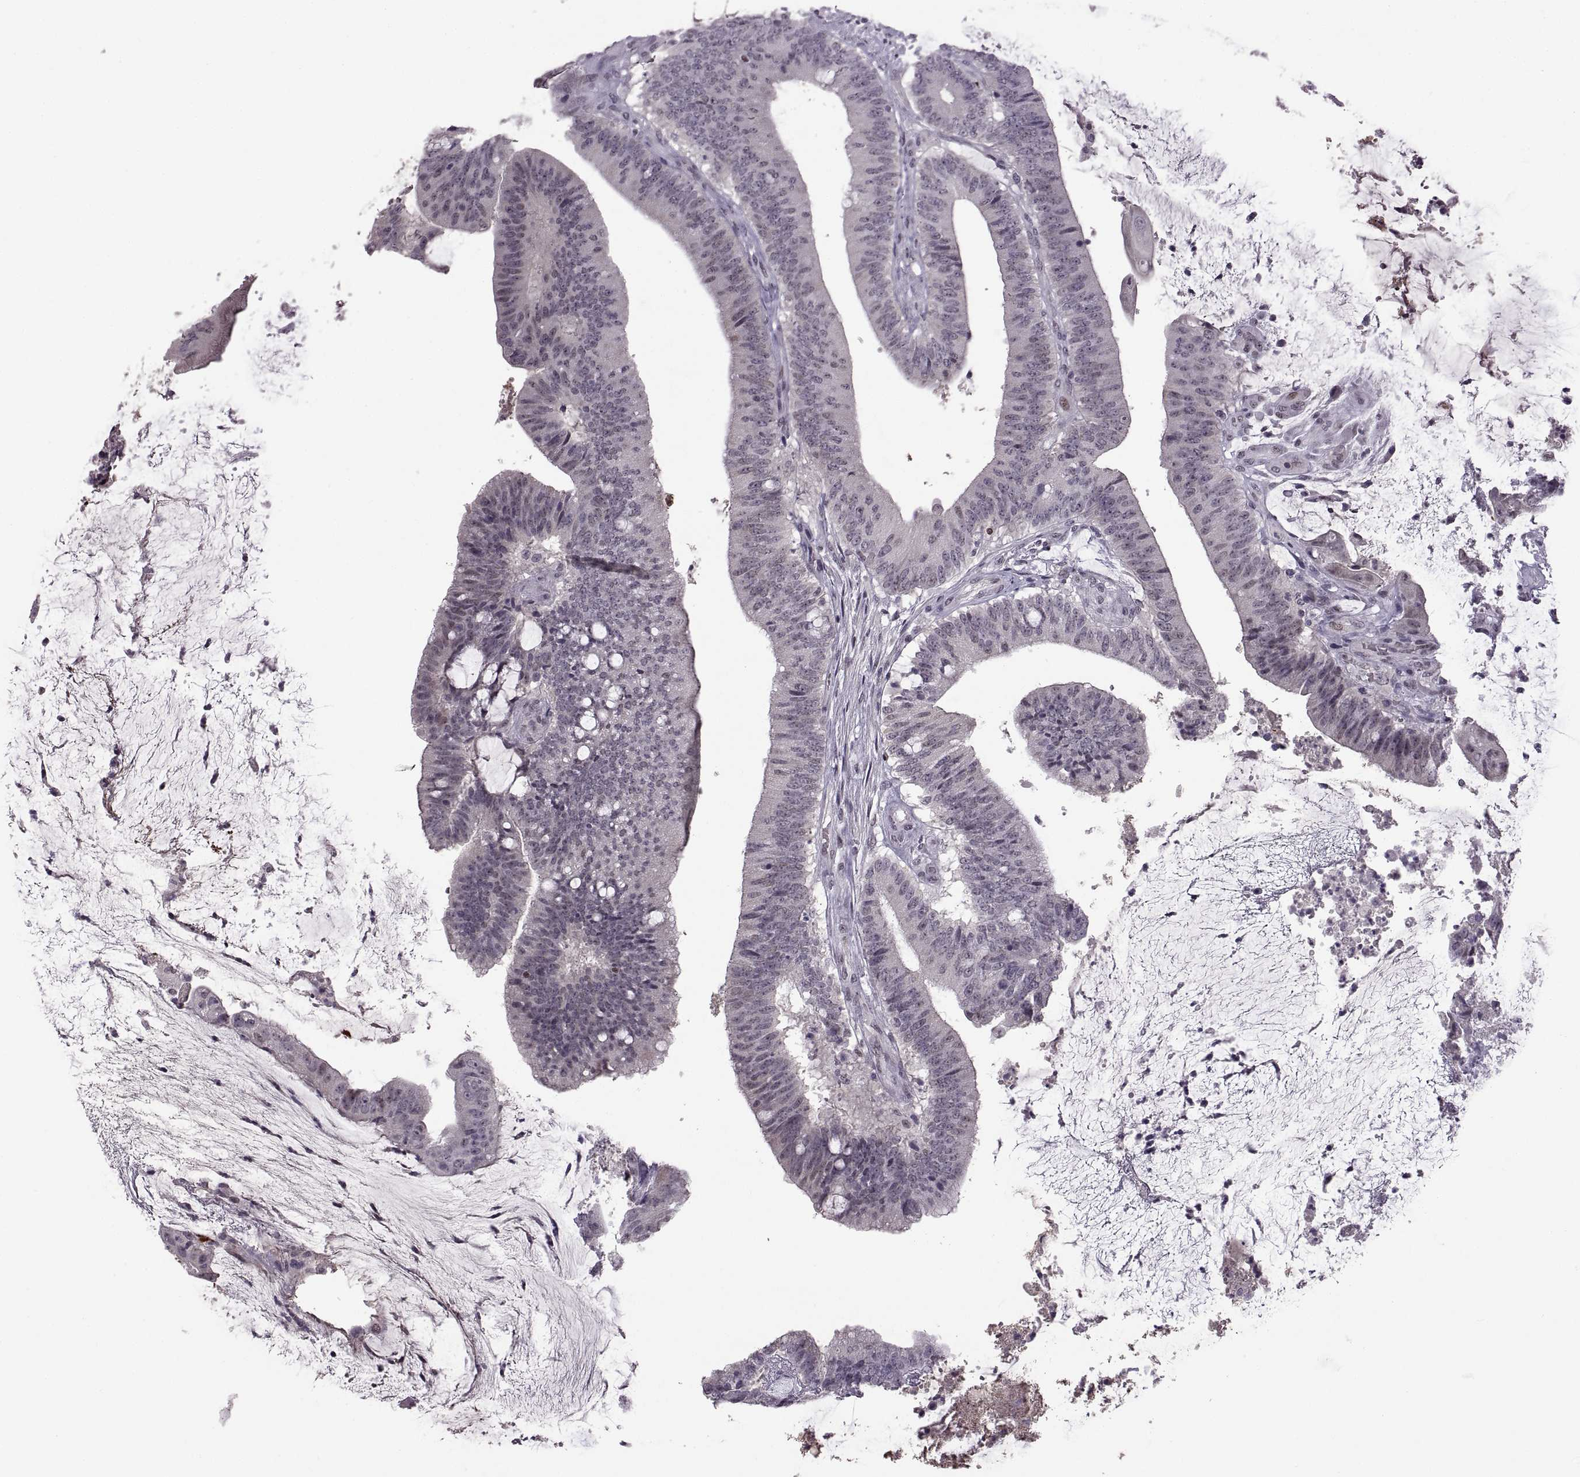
{"staining": {"intensity": "negative", "quantity": "none", "location": "none"}, "tissue": "colorectal cancer", "cell_type": "Tumor cells", "image_type": "cancer", "snomed": [{"axis": "morphology", "description": "Adenocarcinoma, NOS"}, {"axis": "topography", "description": "Colon"}], "caption": "A histopathology image of adenocarcinoma (colorectal) stained for a protein reveals no brown staining in tumor cells.", "gene": "NEK2", "patient": {"sex": "female", "age": 43}}